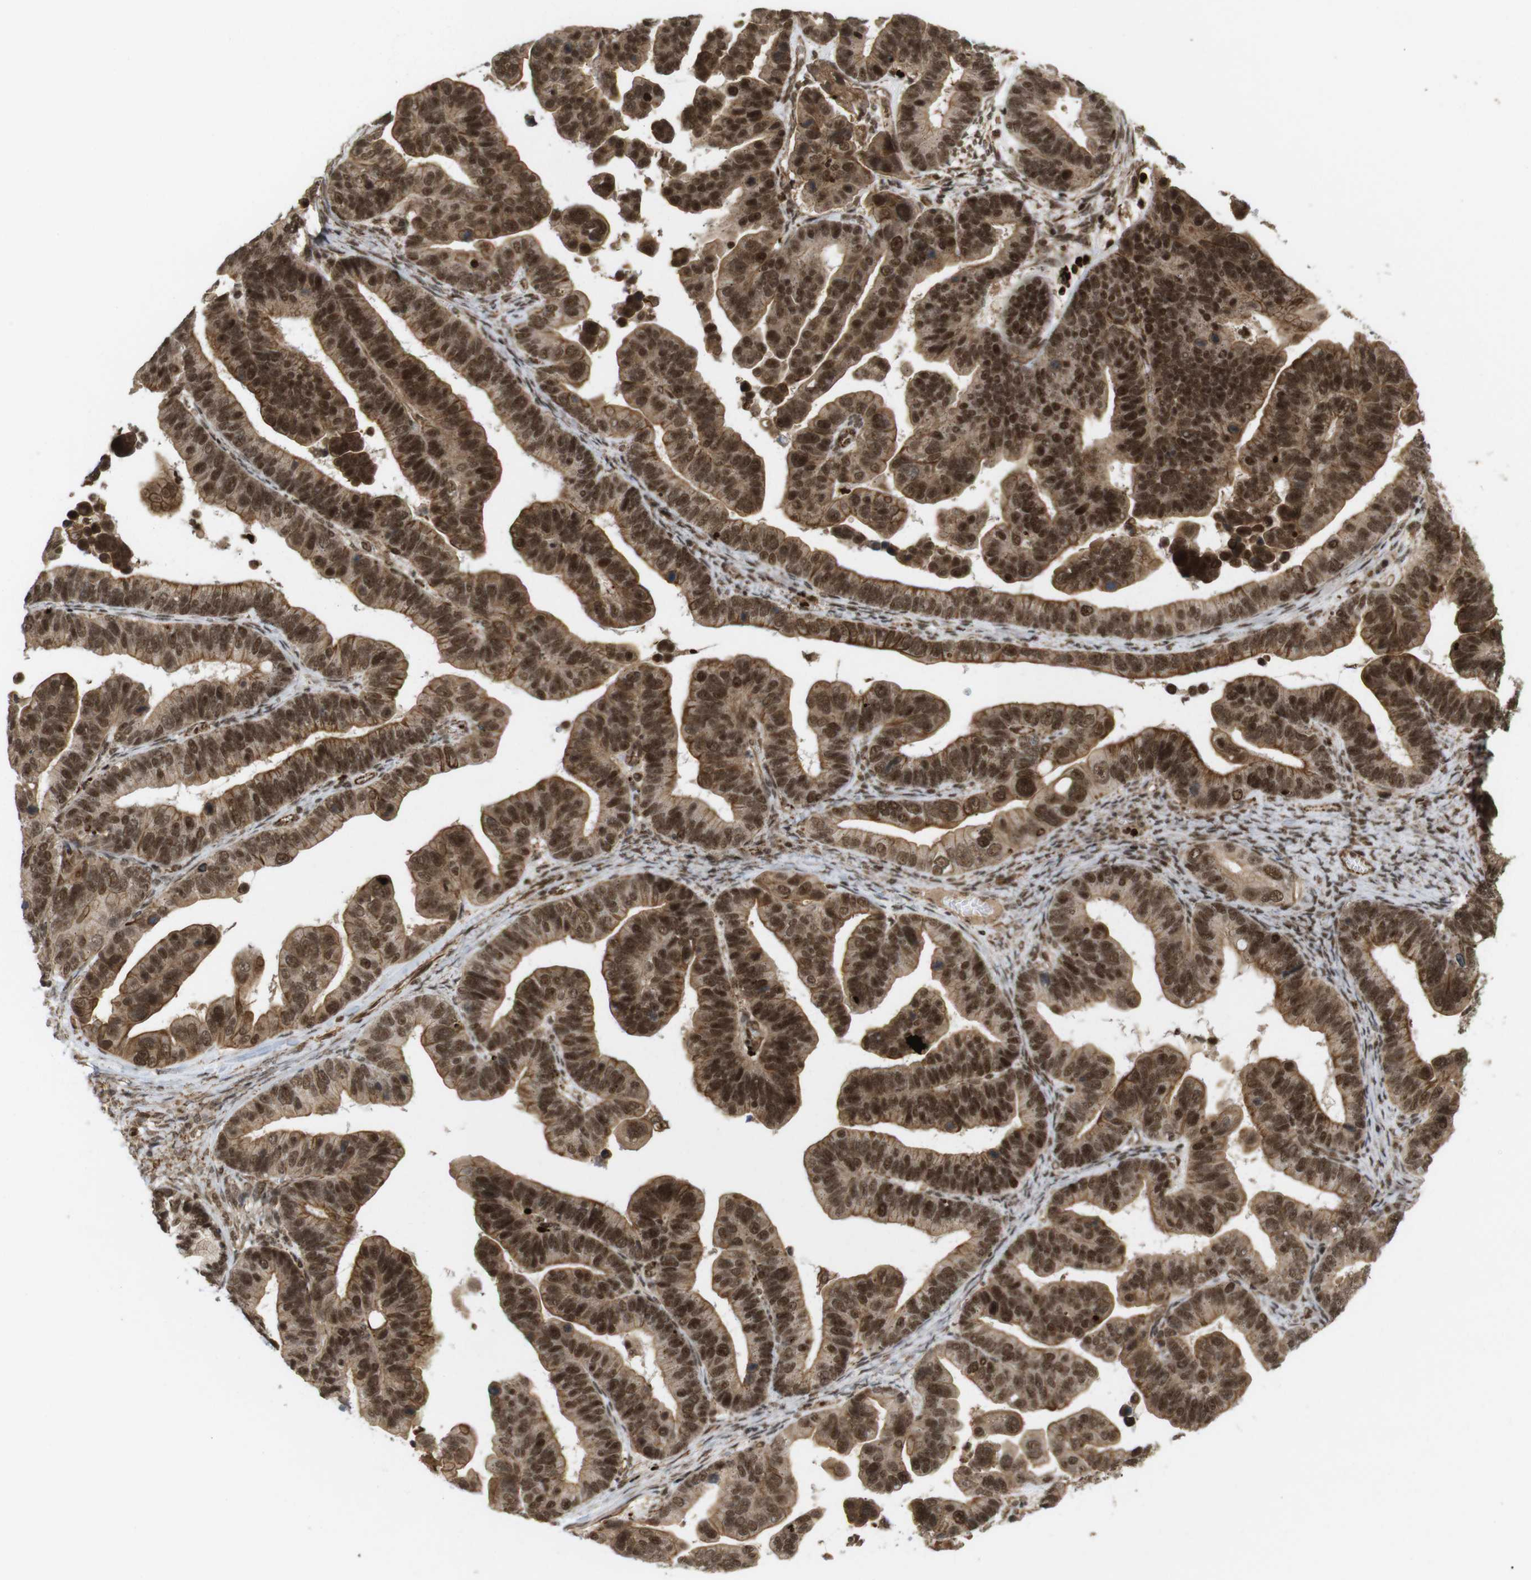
{"staining": {"intensity": "strong", "quantity": ">75%", "location": "cytoplasmic/membranous,nuclear"}, "tissue": "ovarian cancer", "cell_type": "Tumor cells", "image_type": "cancer", "snomed": [{"axis": "morphology", "description": "Cystadenocarcinoma, serous, NOS"}, {"axis": "topography", "description": "Ovary"}], "caption": "A high-resolution image shows immunohistochemistry (IHC) staining of ovarian cancer (serous cystadenocarcinoma), which exhibits strong cytoplasmic/membranous and nuclear positivity in approximately >75% of tumor cells.", "gene": "SP2", "patient": {"sex": "female", "age": 56}}